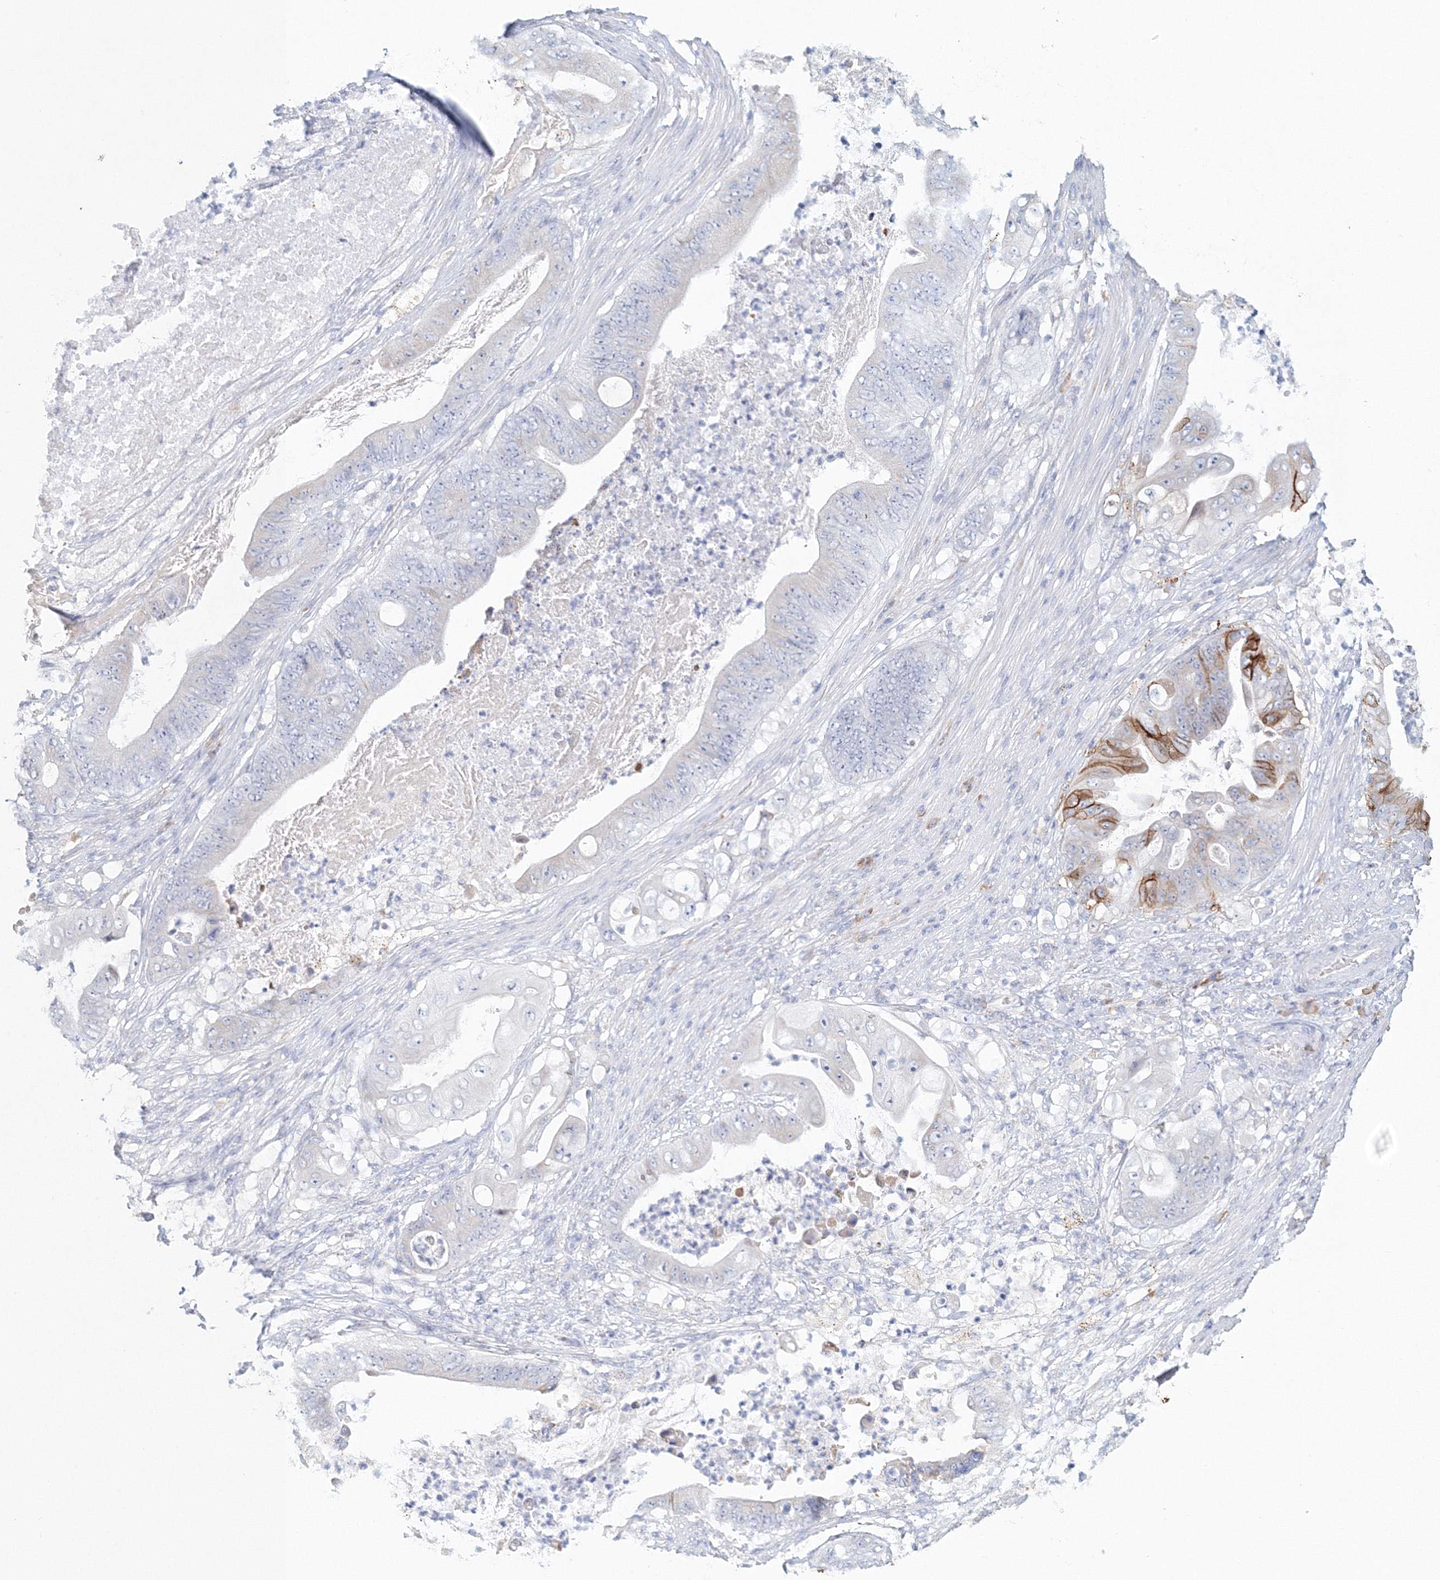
{"staining": {"intensity": "moderate", "quantity": "<25%", "location": "cytoplasmic/membranous"}, "tissue": "stomach cancer", "cell_type": "Tumor cells", "image_type": "cancer", "snomed": [{"axis": "morphology", "description": "Adenocarcinoma, NOS"}, {"axis": "topography", "description": "Stomach"}], "caption": "The image displays a brown stain indicating the presence of a protein in the cytoplasmic/membranous of tumor cells in adenocarcinoma (stomach).", "gene": "VSIG1", "patient": {"sex": "female", "age": 73}}